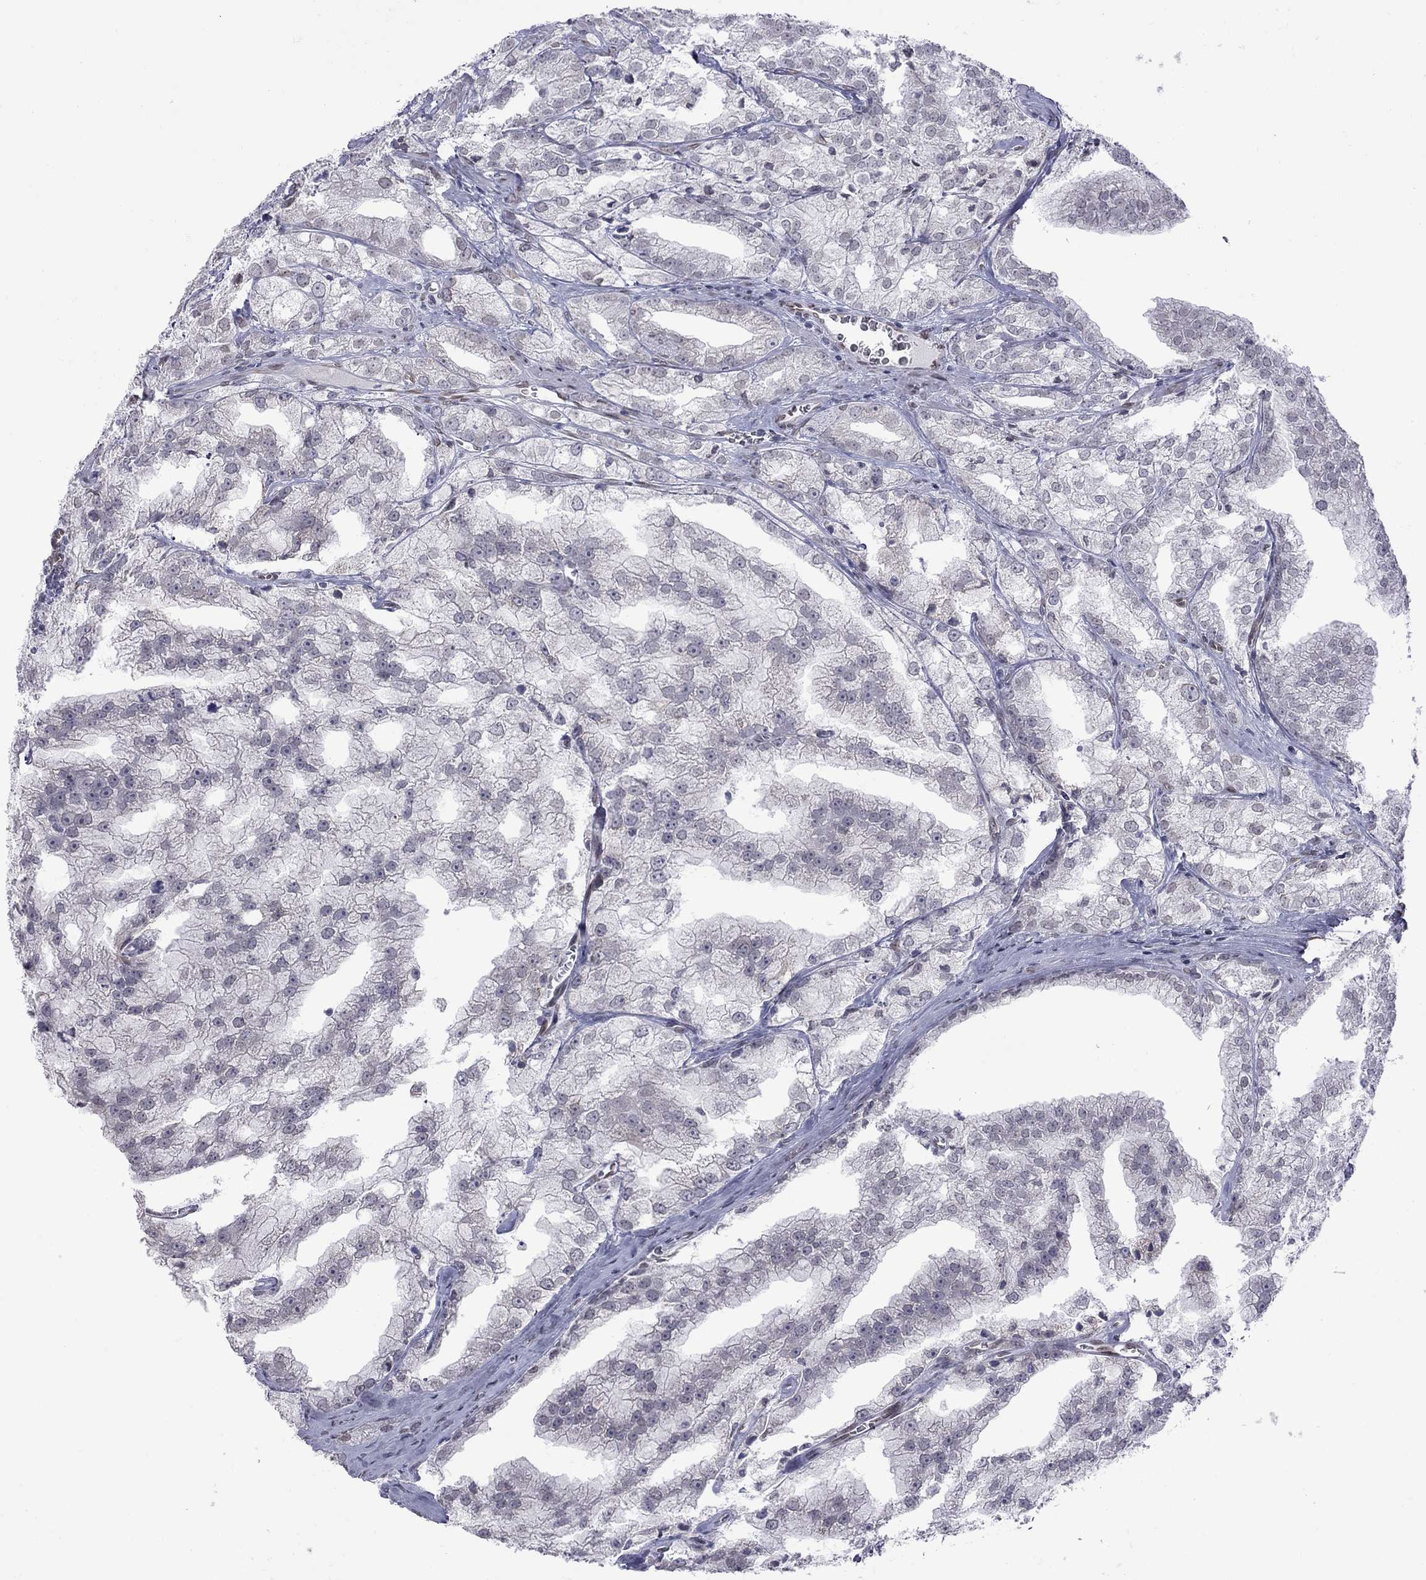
{"staining": {"intensity": "negative", "quantity": "none", "location": "none"}, "tissue": "prostate cancer", "cell_type": "Tumor cells", "image_type": "cancer", "snomed": [{"axis": "morphology", "description": "Adenocarcinoma, NOS"}, {"axis": "topography", "description": "Prostate"}], "caption": "Immunohistochemistry of human prostate cancer exhibits no staining in tumor cells.", "gene": "CLTCL1", "patient": {"sex": "male", "age": 70}}